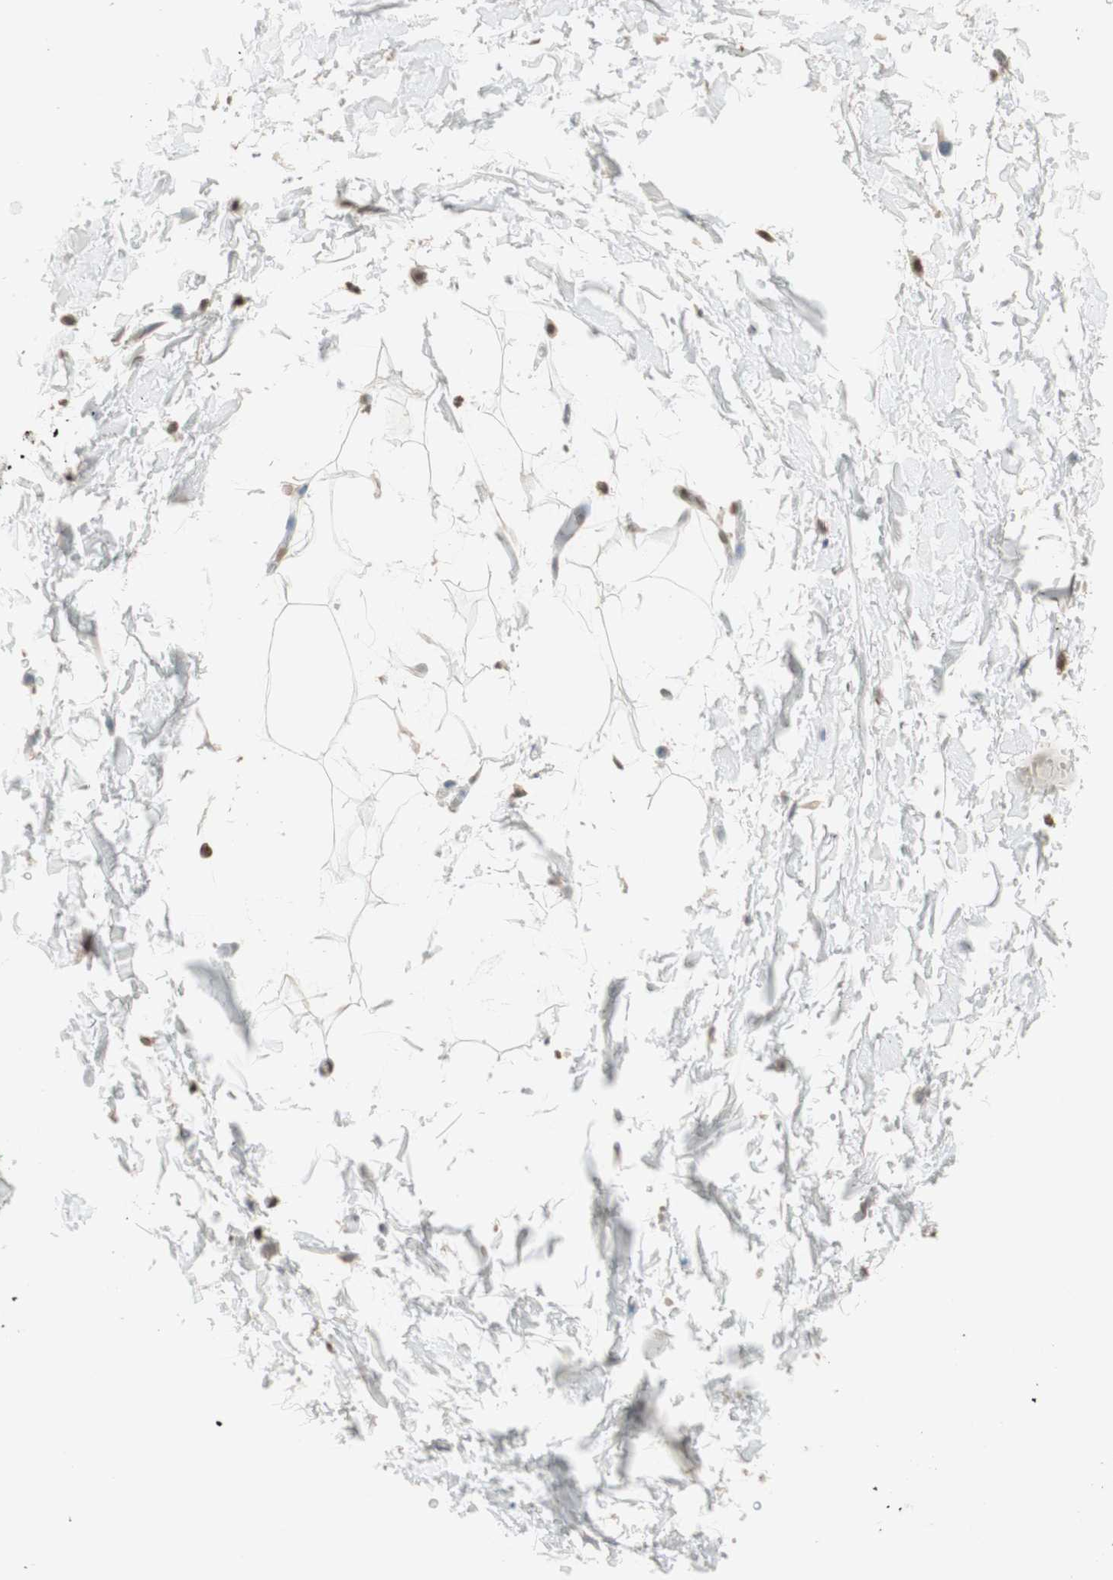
{"staining": {"intensity": "negative", "quantity": "none", "location": "none"}, "tissue": "adipose tissue", "cell_type": "Adipocytes", "image_type": "normal", "snomed": [{"axis": "morphology", "description": "Normal tissue, NOS"}, {"axis": "topography", "description": "Soft tissue"}], "caption": "Immunohistochemistry photomicrograph of benign adipose tissue: human adipose tissue stained with DAB reveals no significant protein staining in adipocytes.", "gene": "TMPO", "patient": {"sex": "male", "age": 72}}